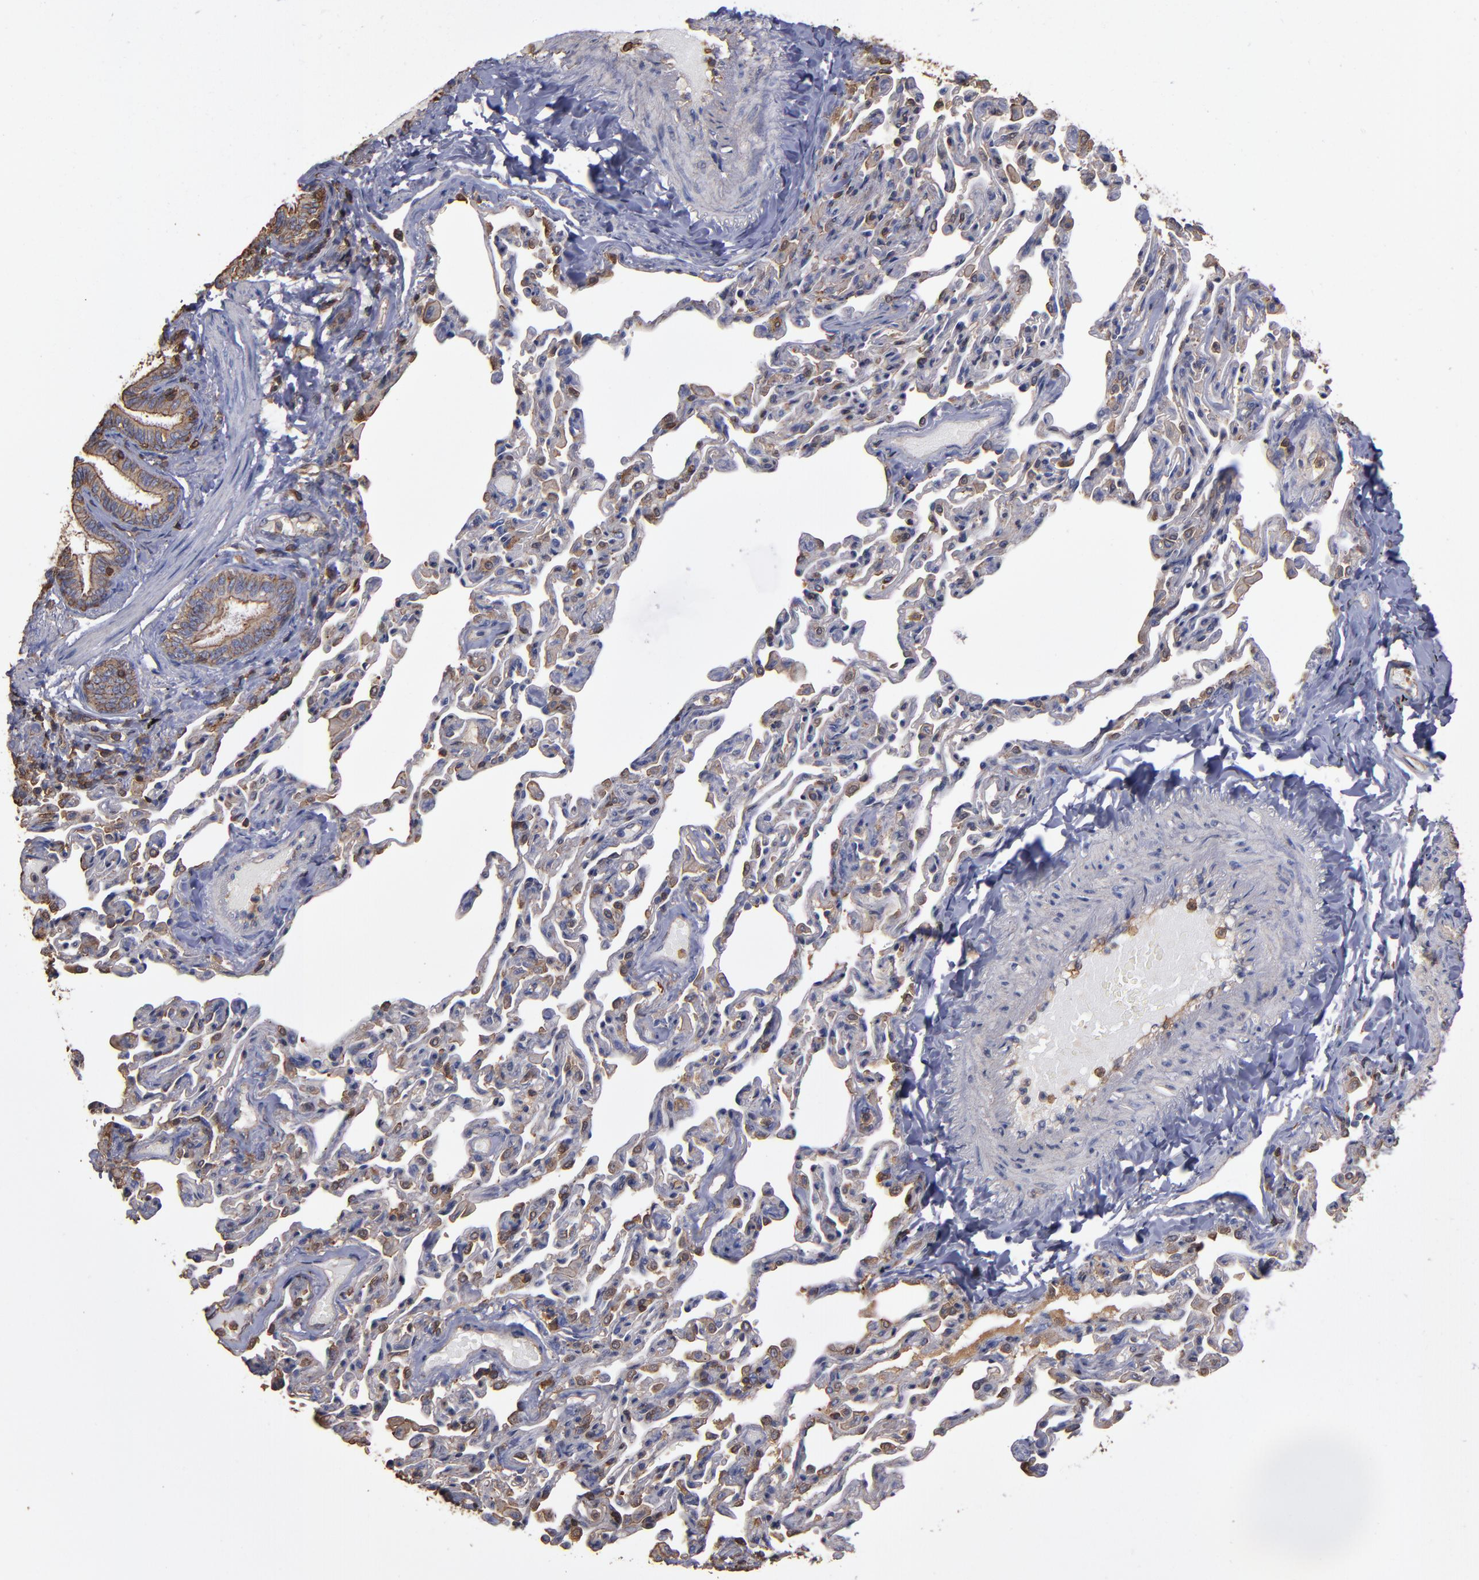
{"staining": {"intensity": "moderate", "quantity": ">75%", "location": "cytoplasmic/membranous"}, "tissue": "bronchus", "cell_type": "Respiratory epithelial cells", "image_type": "normal", "snomed": [{"axis": "morphology", "description": "Normal tissue, NOS"}, {"axis": "topography", "description": "Lung"}], "caption": "About >75% of respiratory epithelial cells in benign human bronchus reveal moderate cytoplasmic/membranous protein positivity as visualized by brown immunohistochemical staining.", "gene": "ACTN4", "patient": {"sex": "male", "age": 64}}